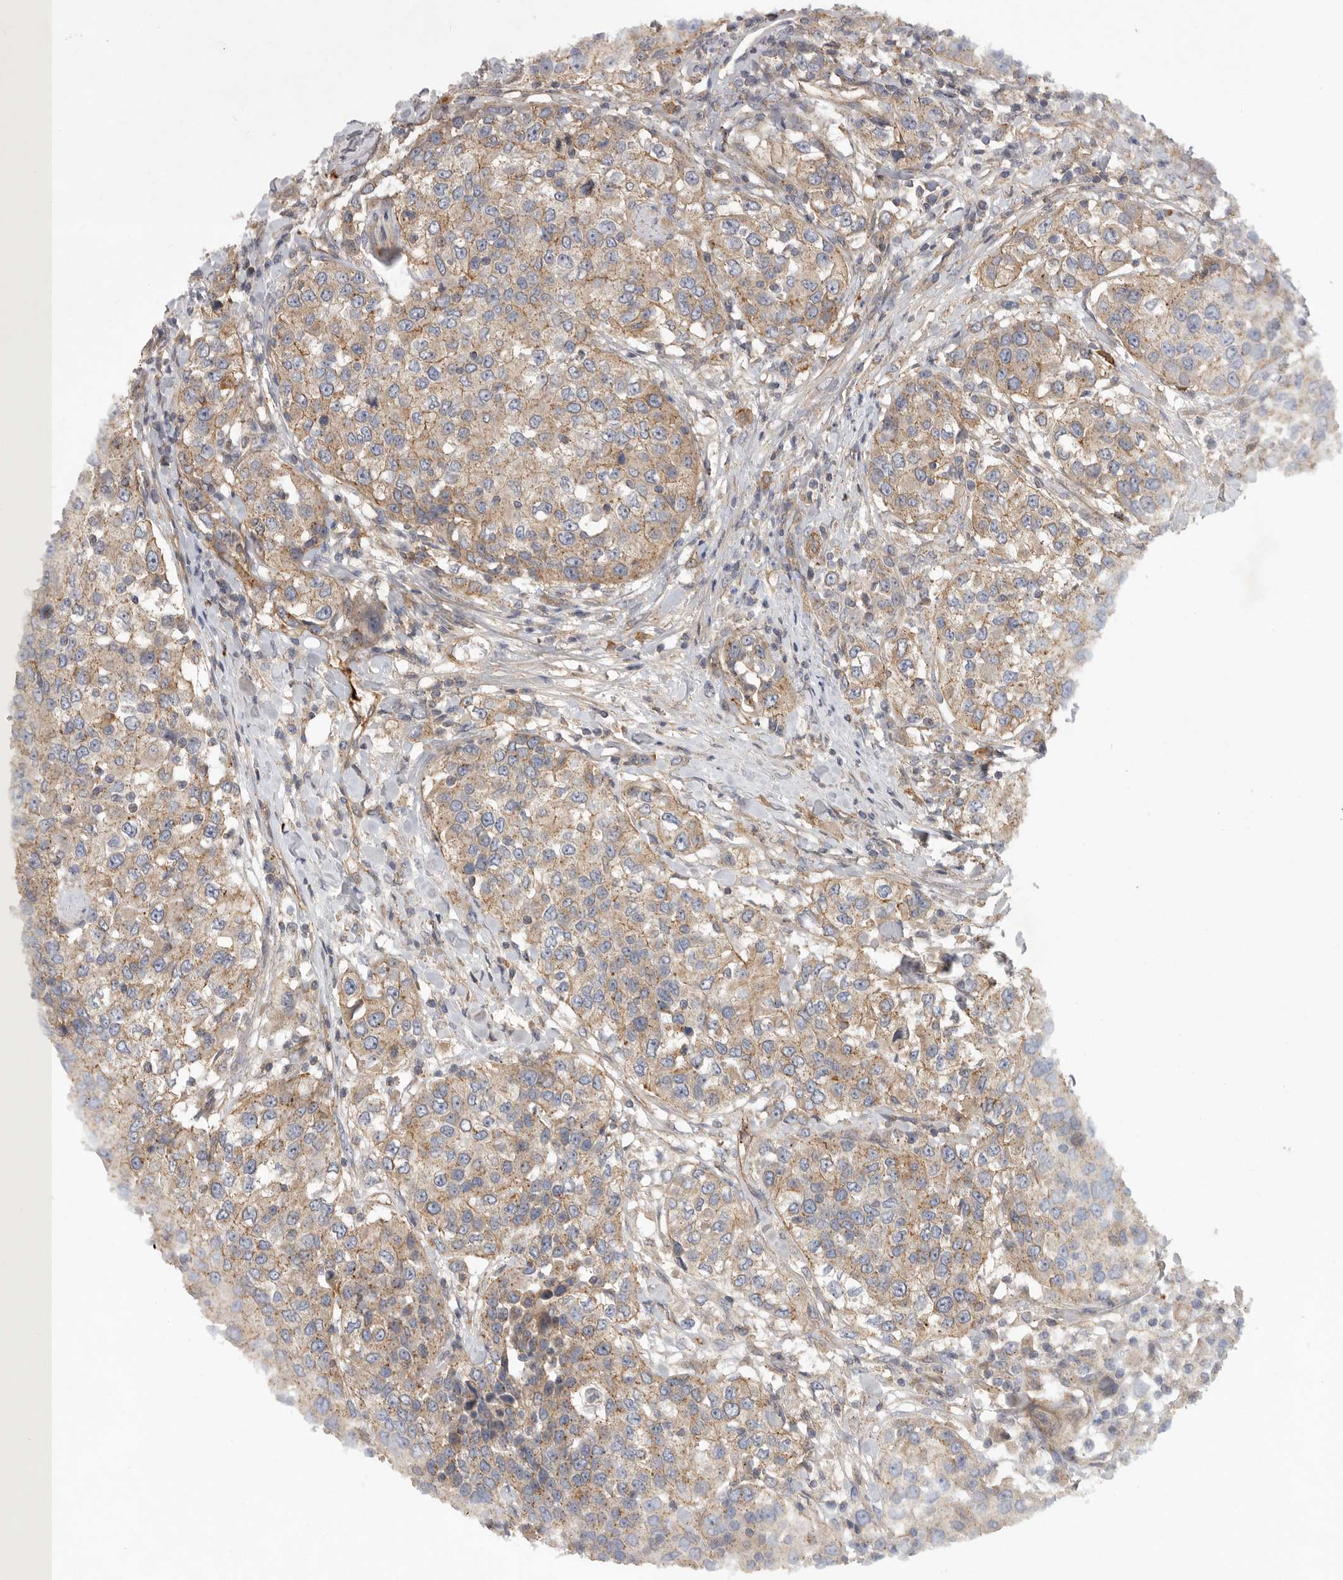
{"staining": {"intensity": "weak", "quantity": ">75%", "location": "cytoplasmic/membranous"}, "tissue": "urothelial cancer", "cell_type": "Tumor cells", "image_type": "cancer", "snomed": [{"axis": "morphology", "description": "Urothelial carcinoma, High grade"}, {"axis": "topography", "description": "Urinary bladder"}], "caption": "A brown stain labels weak cytoplasmic/membranous positivity of a protein in human urothelial cancer tumor cells.", "gene": "MLPH", "patient": {"sex": "female", "age": 80}}